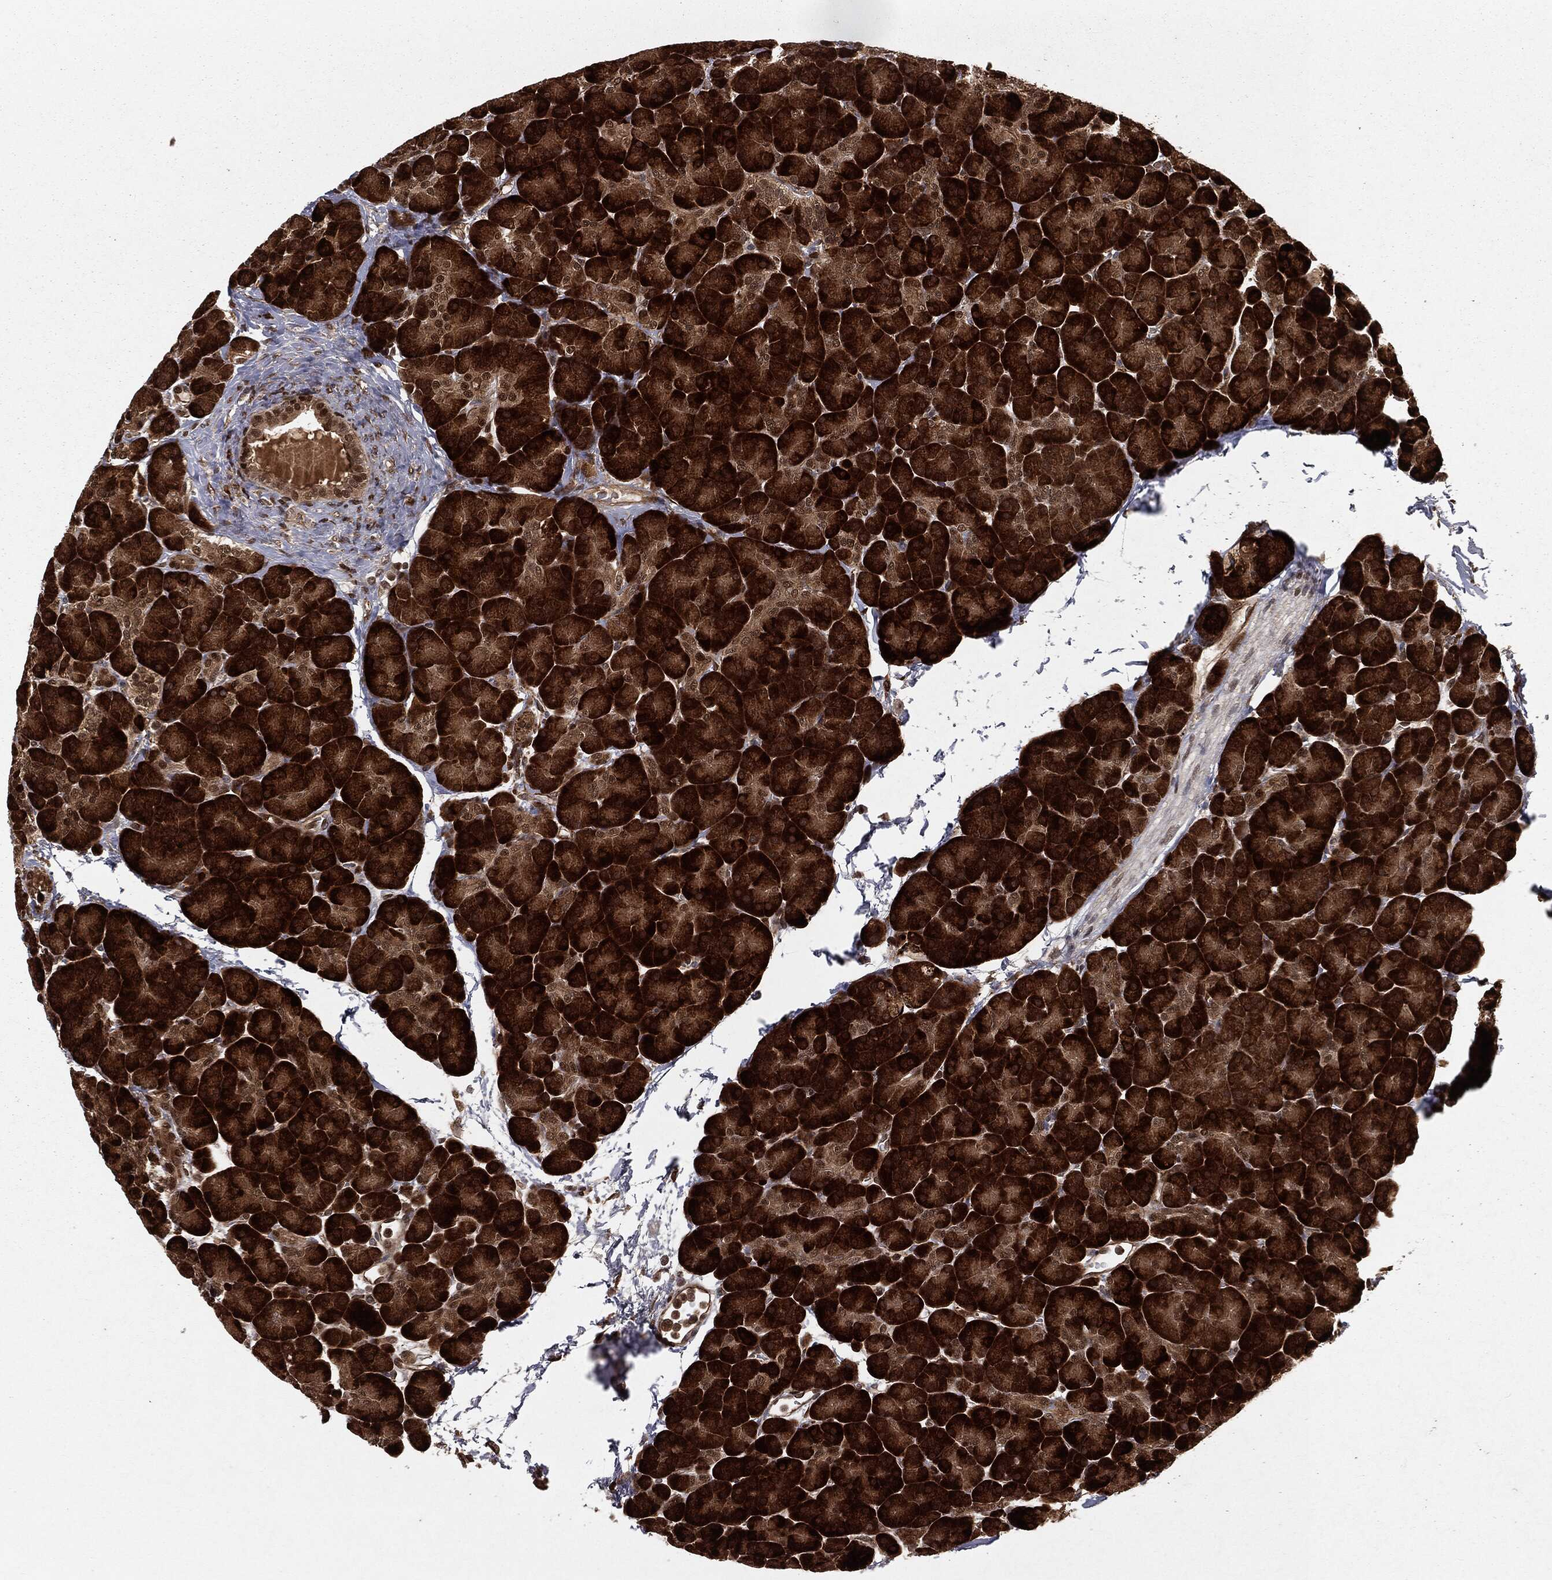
{"staining": {"intensity": "strong", "quantity": ">75%", "location": "cytoplasmic/membranous,nuclear"}, "tissue": "pancreas", "cell_type": "Exocrine glandular cells", "image_type": "normal", "snomed": [{"axis": "morphology", "description": "Normal tissue, NOS"}, {"axis": "topography", "description": "Pancreas"}], "caption": "Exocrine glandular cells demonstrate high levels of strong cytoplasmic/membranous,nuclear expression in approximately >75% of cells in normal human pancreas.", "gene": "RANBP9", "patient": {"sex": "female", "age": 44}}